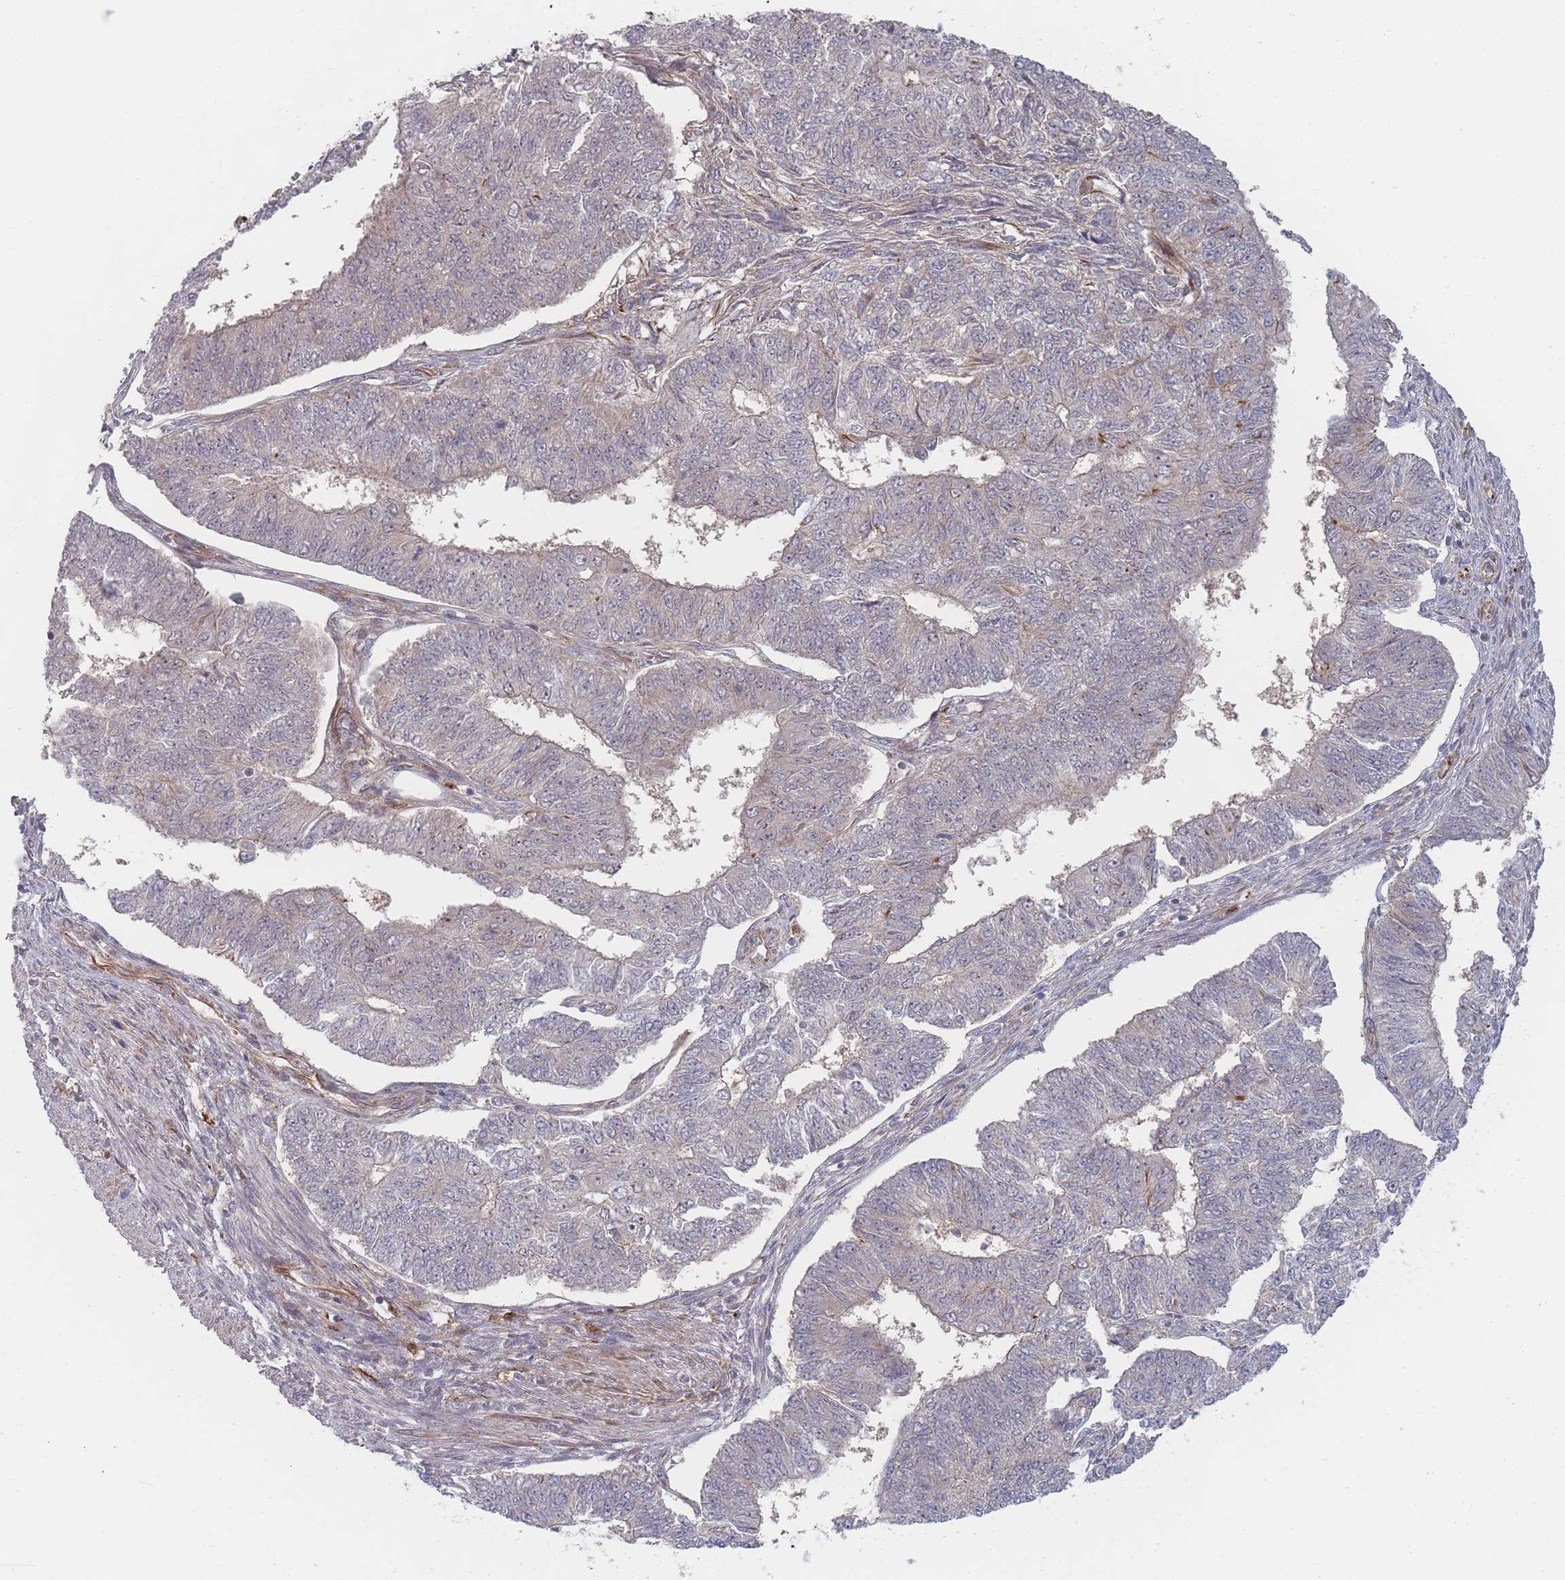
{"staining": {"intensity": "negative", "quantity": "none", "location": "none"}, "tissue": "endometrial cancer", "cell_type": "Tumor cells", "image_type": "cancer", "snomed": [{"axis": "morphology", "description": "Adenocarcinoma, NOS"}, {"axis": "topography", "description": "Endometrium"}], "caption": "This histopathology image is of endometrial cancer (adenocarcinoma) stained with immunohistochemistry to label a protein in brown with the nuclei are counter-stained blue. There is no expression in tumor cells.", "gene": "EEF1AKMT2", "patient": {"sex": "female", "age": 32}}